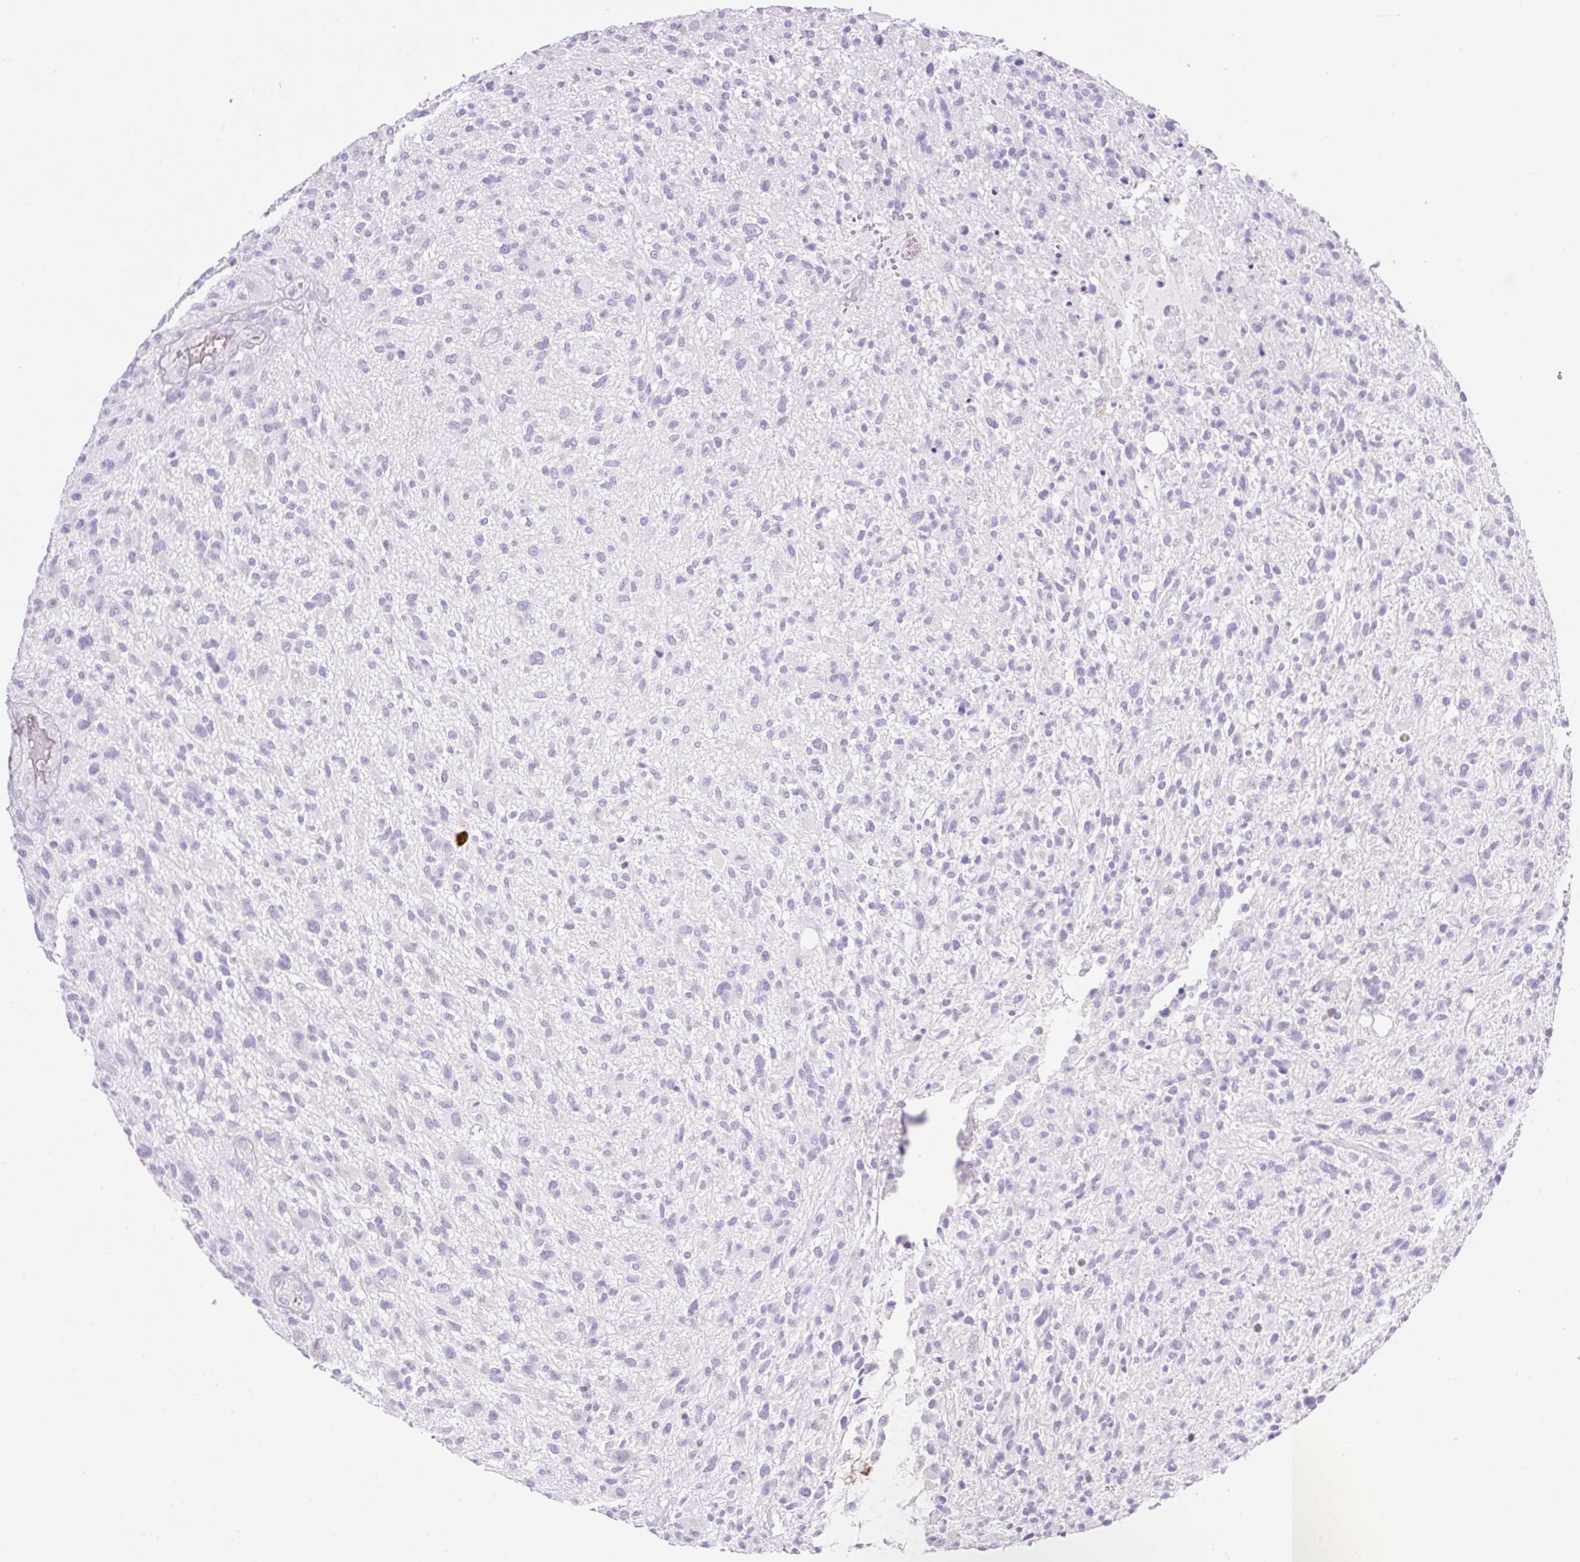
{"staining": {"intensity": "negative", "quantity": "none", "location": "none"}, "tissue": "glioma", "cell_type": "Tumor cells", "image_type": "cancer", "snomed": [{"axis": "morphology", "description": "Glioma, malignant, High grade"}, {"axis": "topography", "description": "Brain"}], "caption": "Tumor cells show no significant protein staining in glioma.", "gene": "CDX1", "patient": {"sex": "male", "age": 47}}